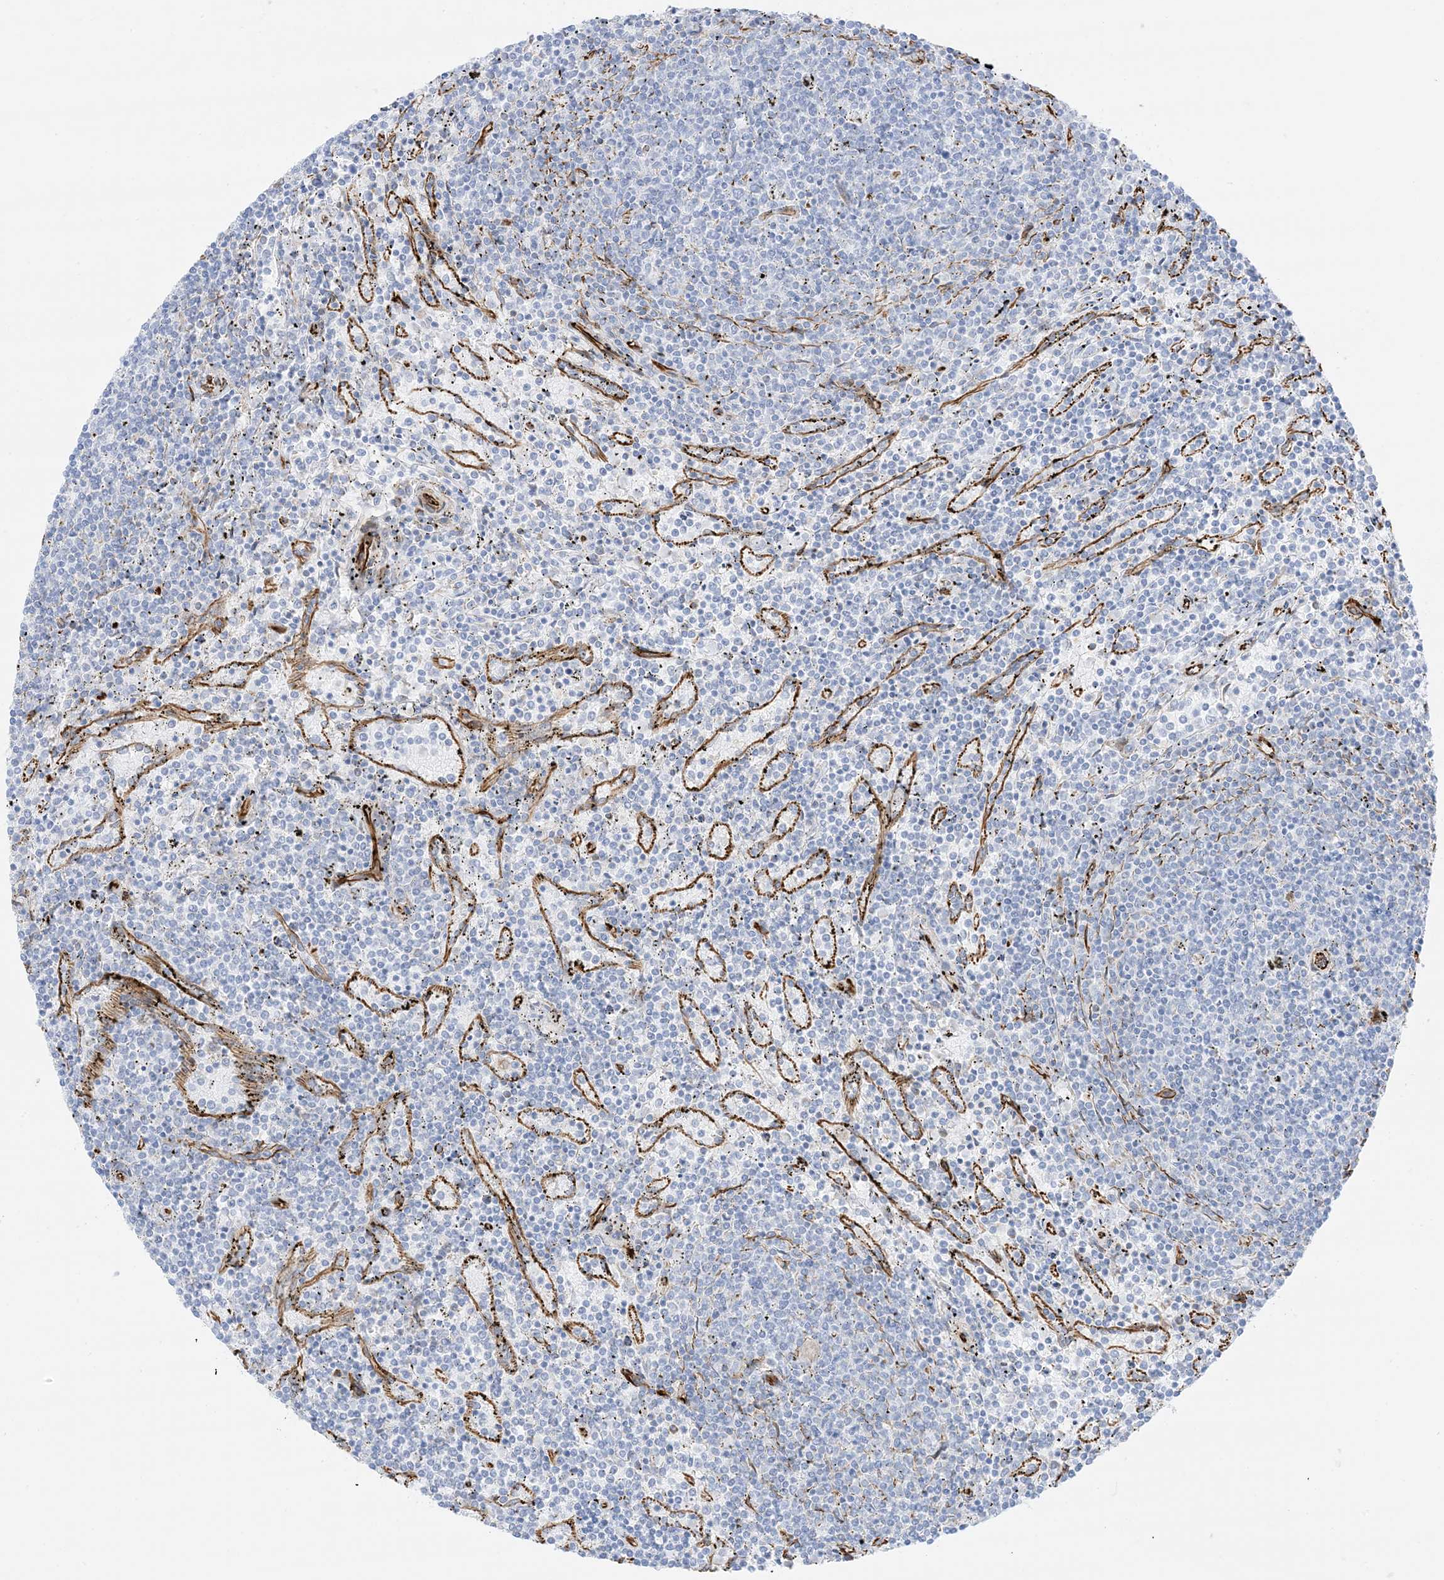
{"staining": {"intensity": "negative", "quantity": "none", "location": "none"}, "tissue": "lymphoma", "cell_type": "Tumor cells", "image_type": "cancer", "snomed": [{"axis": "morphology", "description": "Malignant lymphoma, non-Hodgkin's type, Low grade"}, {"axis": "topography", "description": "Spleen"}], "caption": "Tumor cells are negative for protein expression in human lymphoma.", "gene": "PID1", "patient": {"sex": "female", "age": 50}}